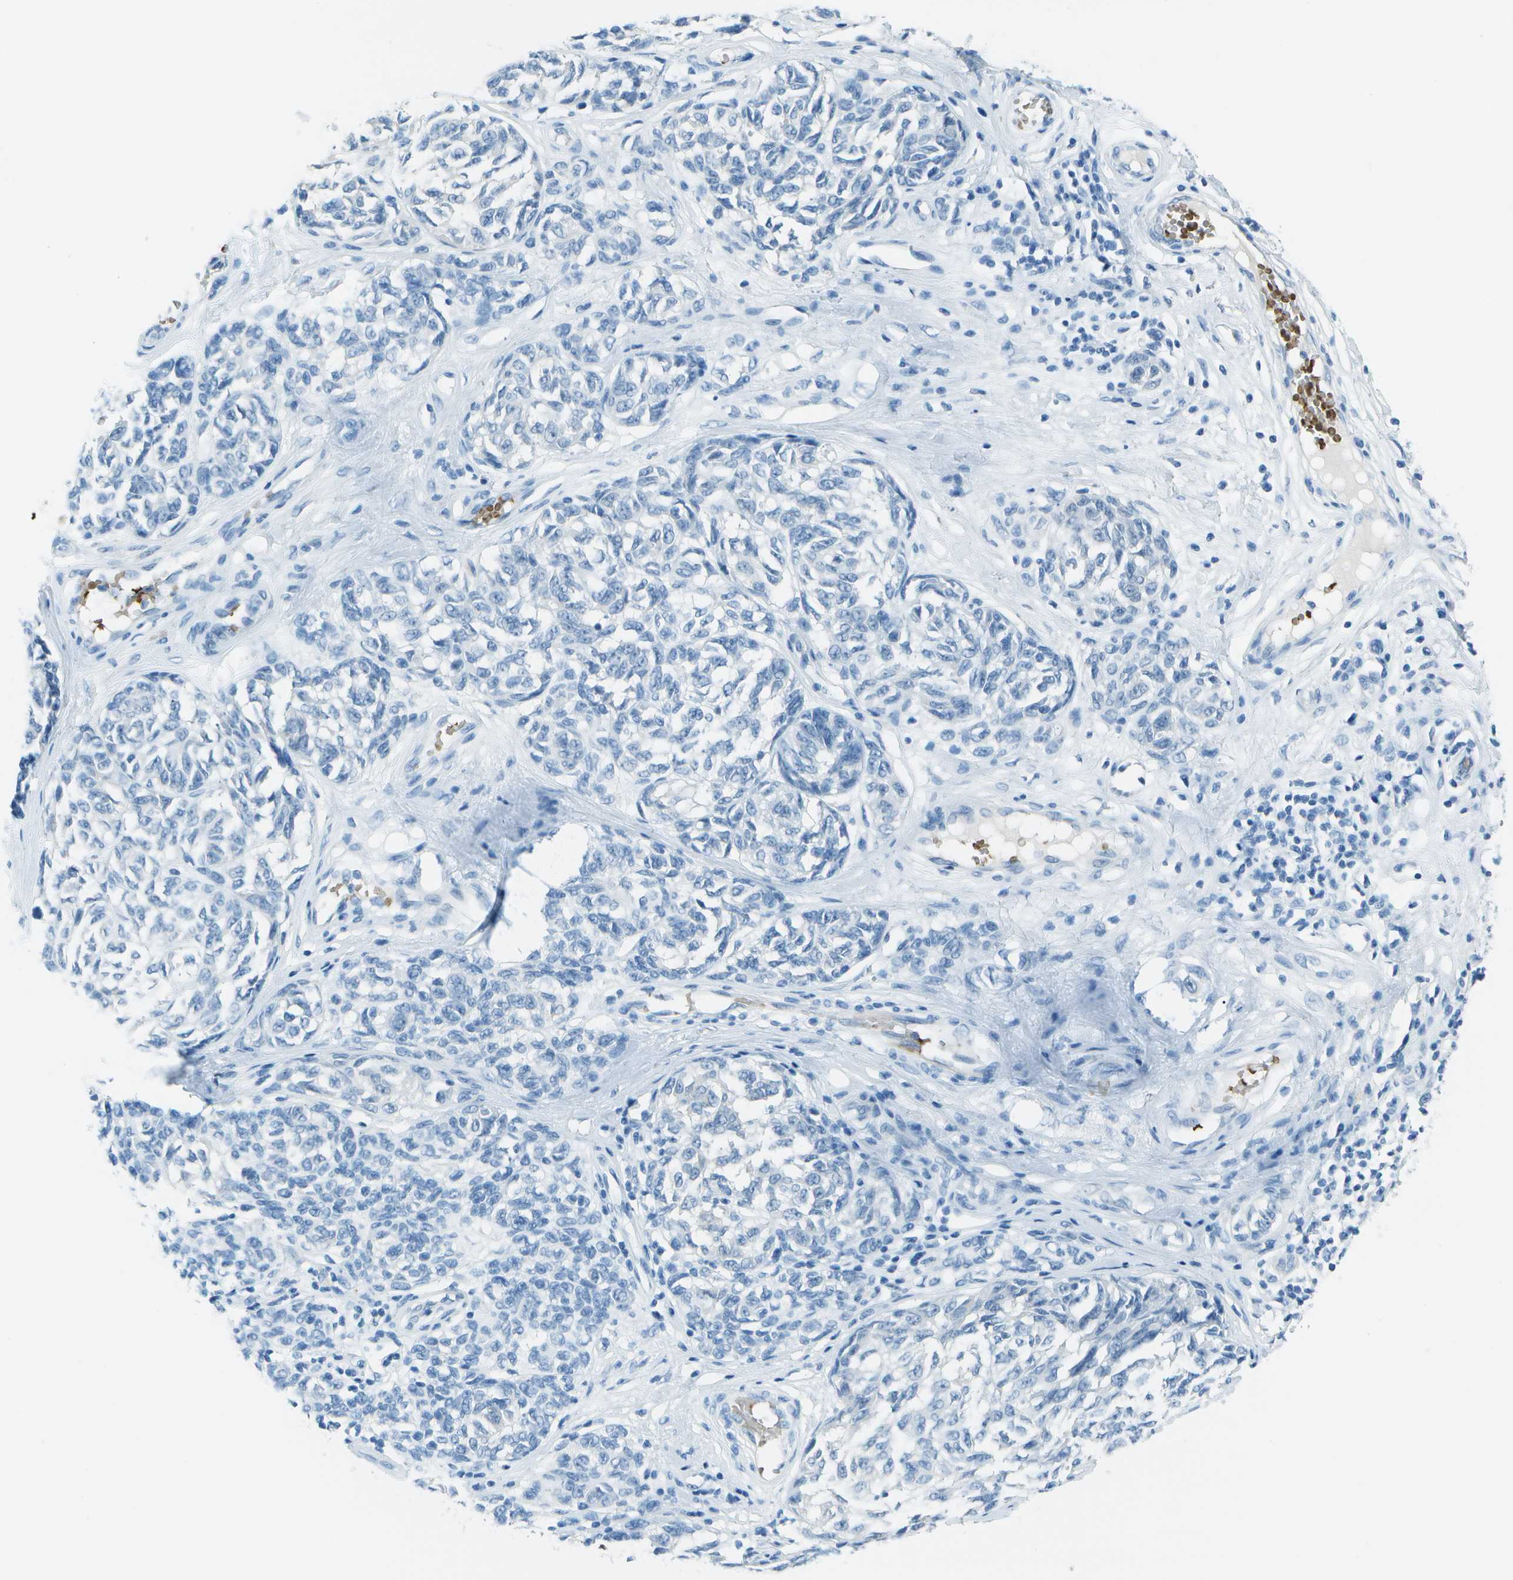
{"staining": {"intensity": "negative", "quantity": "none", "location": "none"}, "tissue": "melanoma", "cell_type": "Tumor cells", "image_type": "cancer", "snomed": [{"axis": "morphology", "description": "Malignant melanoma, NOS"}, {"axis": "topography", "description": "Skin"}], "caption": "The immunohistochemistry histopathology image has no significant expression in tumor cells of malignant melanoma tissue.", "gene": "ASL", "patient": {"sex": "female", "age": 64}}